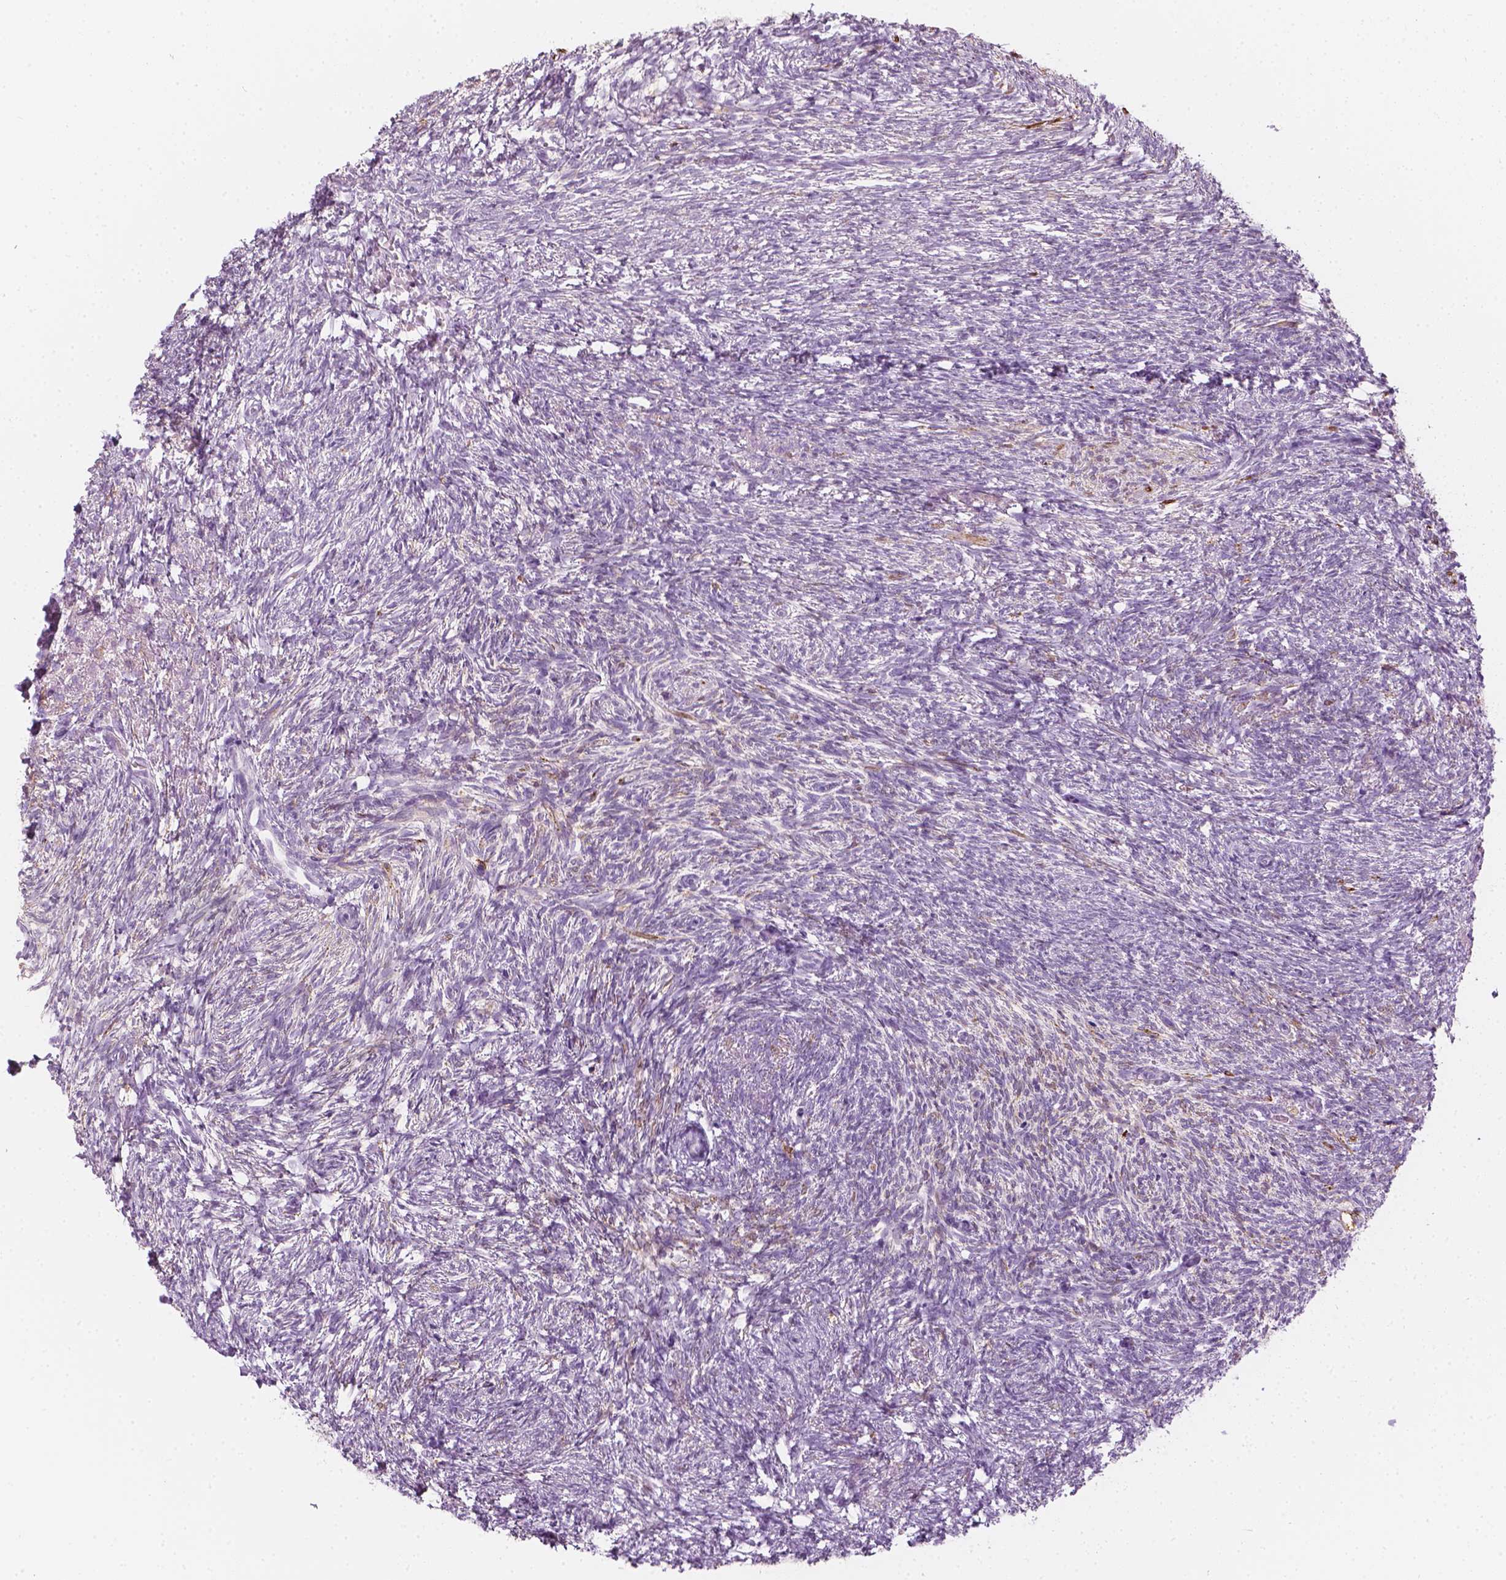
{"staining": {"intensity": "weak", "quantity": "<25%", "location": "cytoplasmic/membranous"}, "tissue": "ovary", "cell_type": "Ovarian stroma cells", "image_type": "normal", "snomed": [{"axis": "morphology", "description": "Normal tissue, NOS"}, {"axis": "topography", "description": "Ovary"}], "caption": "The histopathology image reveals no staining of ovarian stroma cells in normal ovary.", "gene": "CES1", "patient": {"sex": "female", "age": 46}}